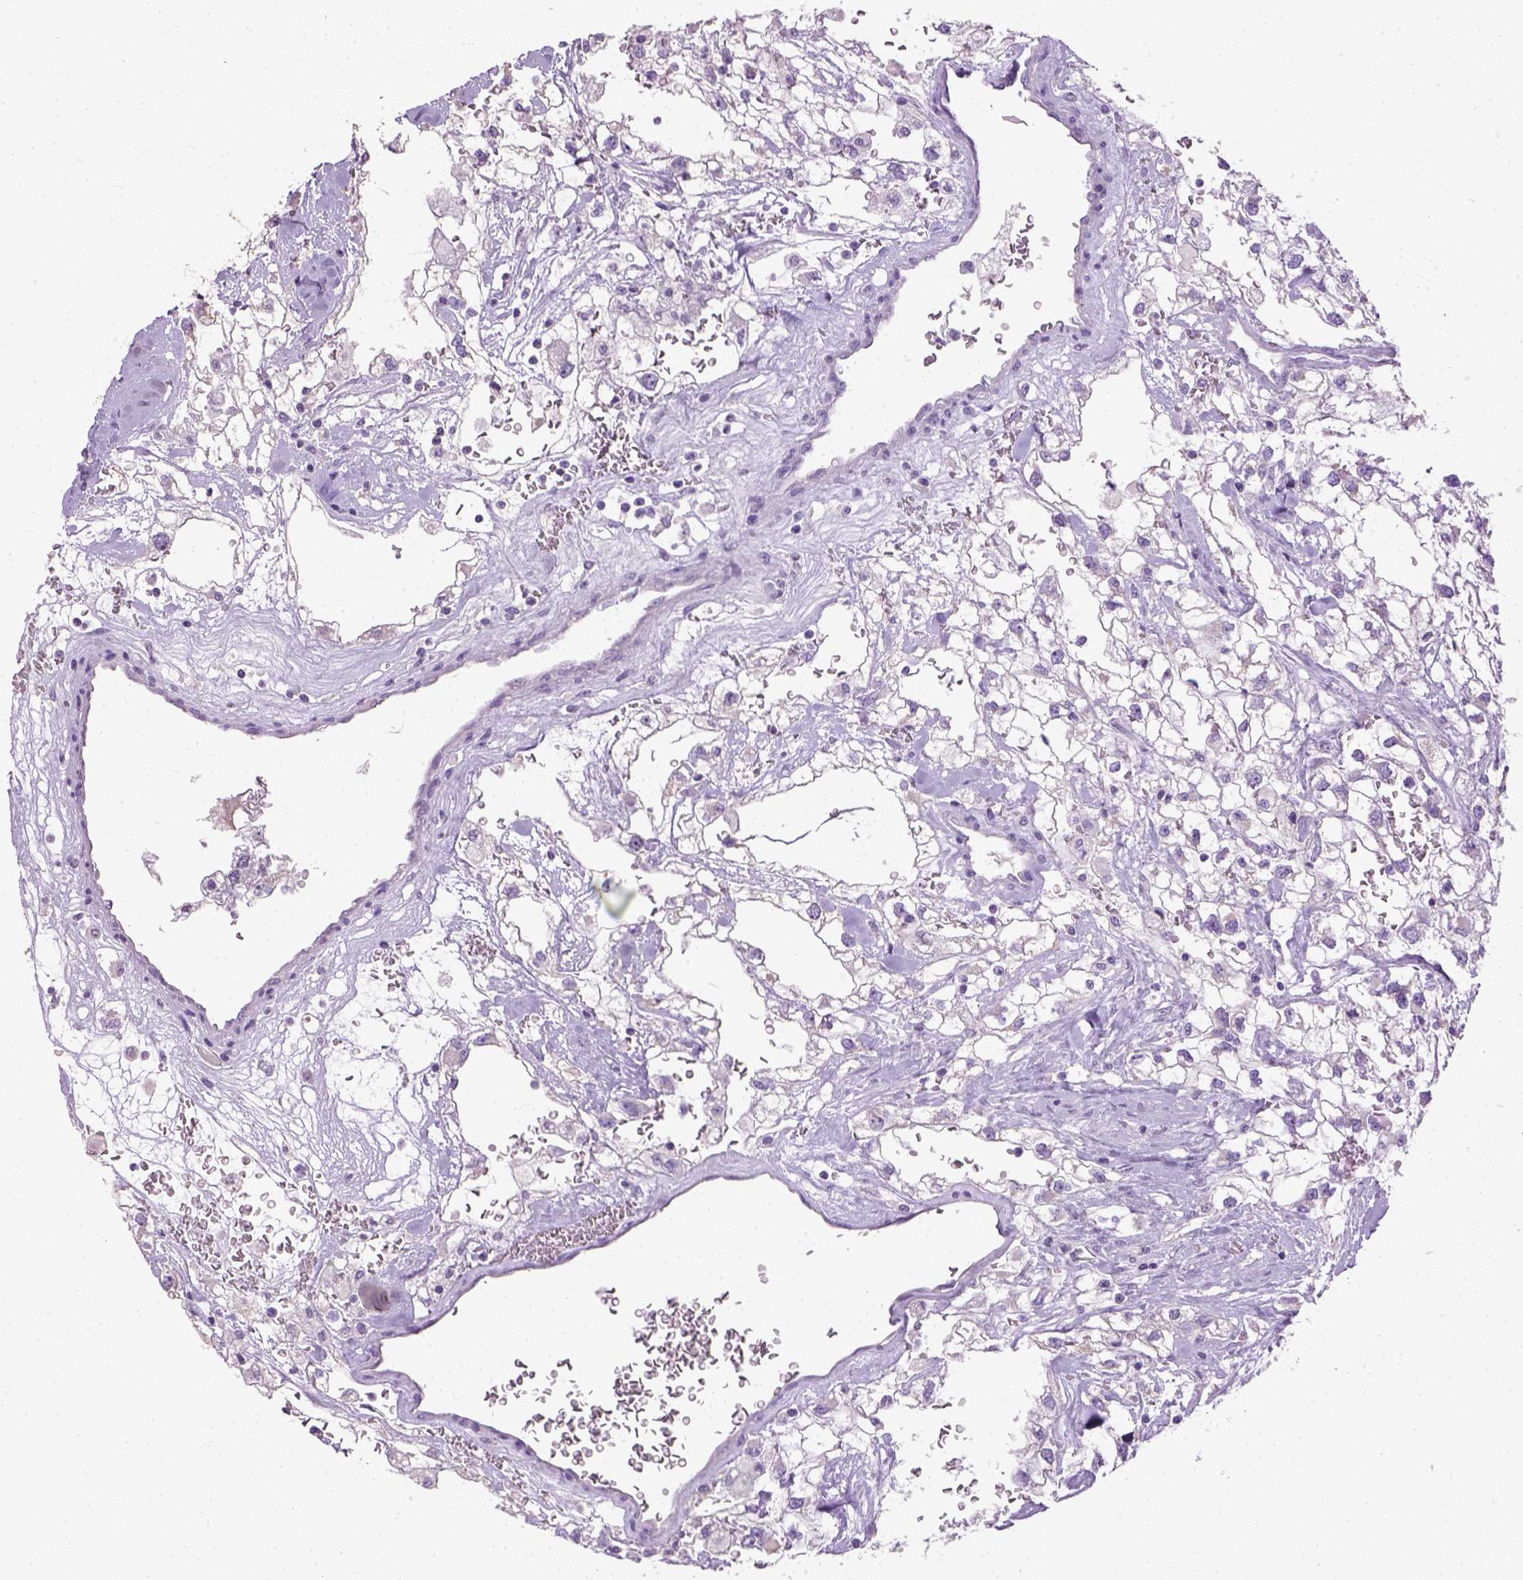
{"staining": {"intensity": "negative", "quantity": "none", "location": "none"}, "tissue": "renal cancer", "cell_type": "Tumor cells", "image_type": "cancer", "snomed": [{"axis": "morphology", "description": "Adenocarcinoma, NOS"}, {"axis": "topography", "description": "Kidney"}], "caption": "Renal cancer (adenocarcinoma) was stained to show a protein in brown. There is no significant positivity in tumor cells. Nuclei are stained in blue.", "gene": "CYP24A1", "patient": {"sex": "male", "age": 59}}